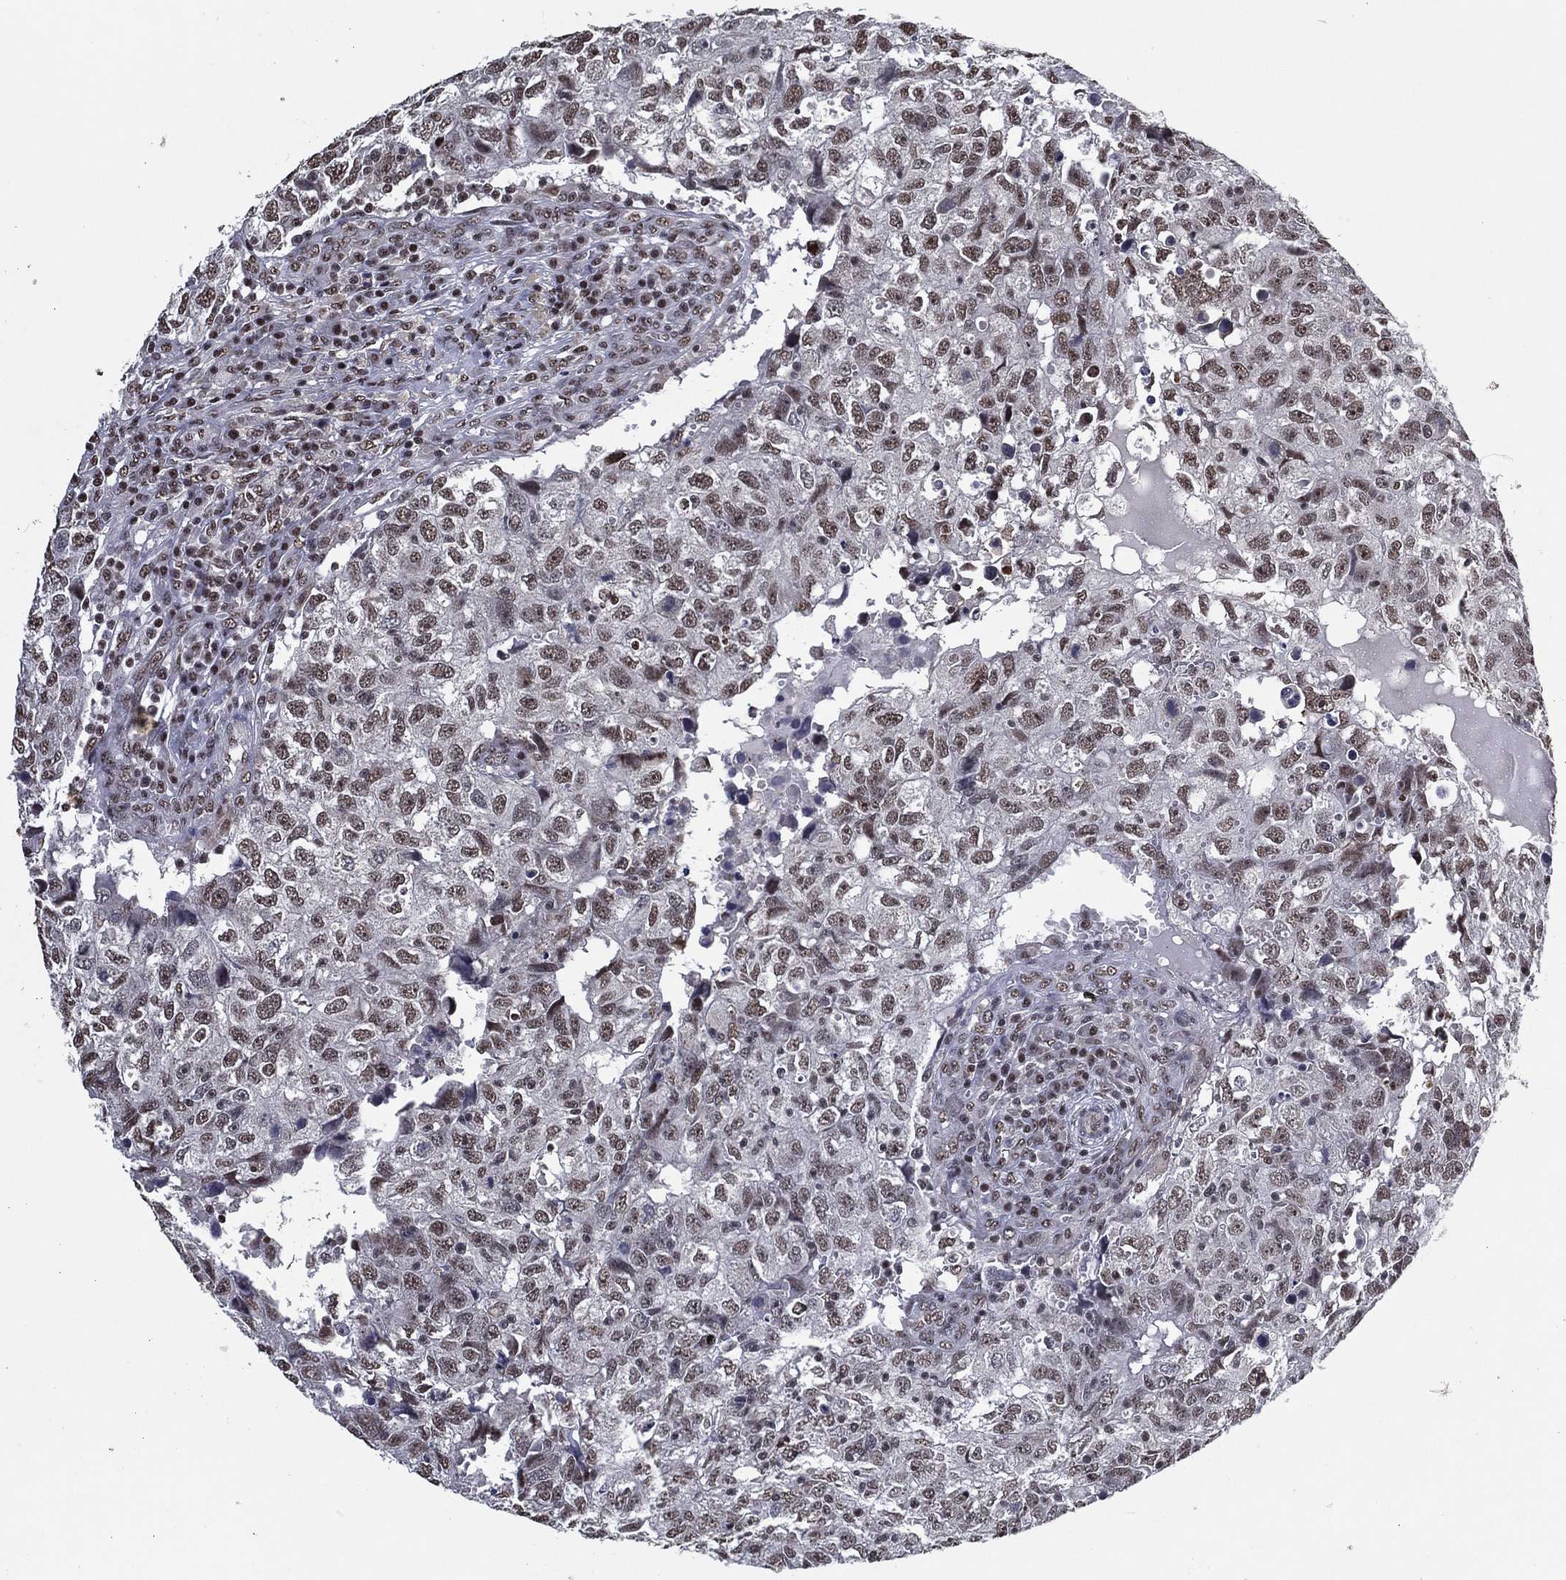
{"staining": {"intensity": "moderate", "quantity": "25%-75%", "location": "nuclear"}, "tissue": "breast cancer", "cell_type": "Tumor cells", "image_type": "cancer", "snomed": [{"axis": "morphology", "description": "Duct carcinoma"}, {"axis": "topography", "description": "Breast"}], "caption": "There is medium levels of moderate nuclear expression in tumor cells of invasive ductal carcinoma (breast), as demonstrated by immunohistochemical staining (brown color).", "gene": "ZBTB42", "patient": {"sex": "female", "age": 30}}